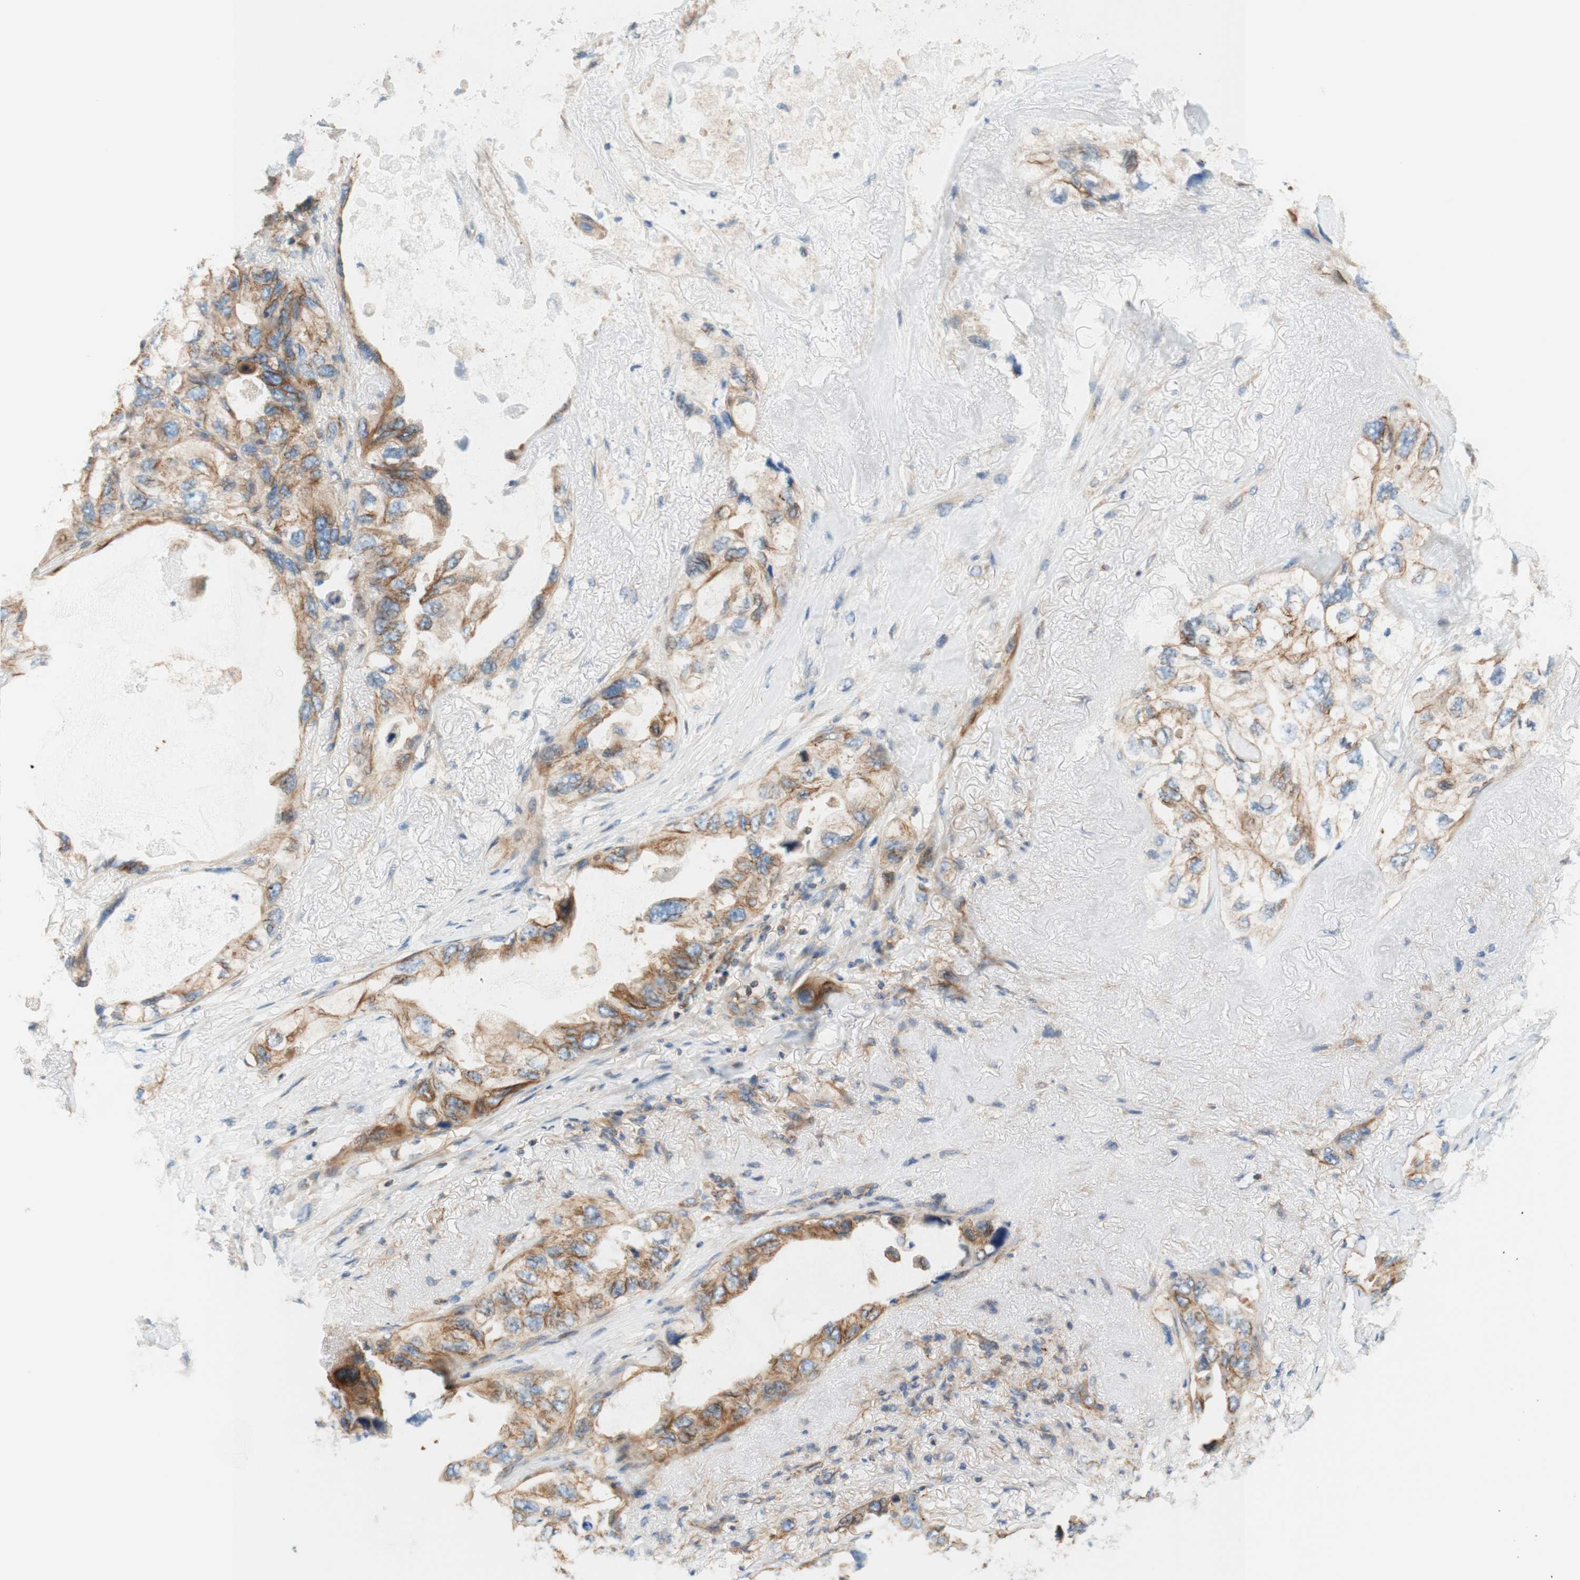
{"staining": {"intensity": "moderate", "quantity": ">75%", "location": "cytoplasmic/membranous"}, "tissue": "lung cancer", "cell_type": "Tumor cells", "image_type": "cancer", "snomed": [{"axis": "morphology", "description": "Squamous cell carcinoma, NOS"}, {"axis": "topography", "description": "Lung"}], "caption": "Tumor cells demonstrate medium levels of moderate cytoplasmic/membranous positivity in approximately >75% of cells in lung squamous cell carcinoma.", "gene": "VPS26A", "patient": {"sex": "female", "age": 73}}